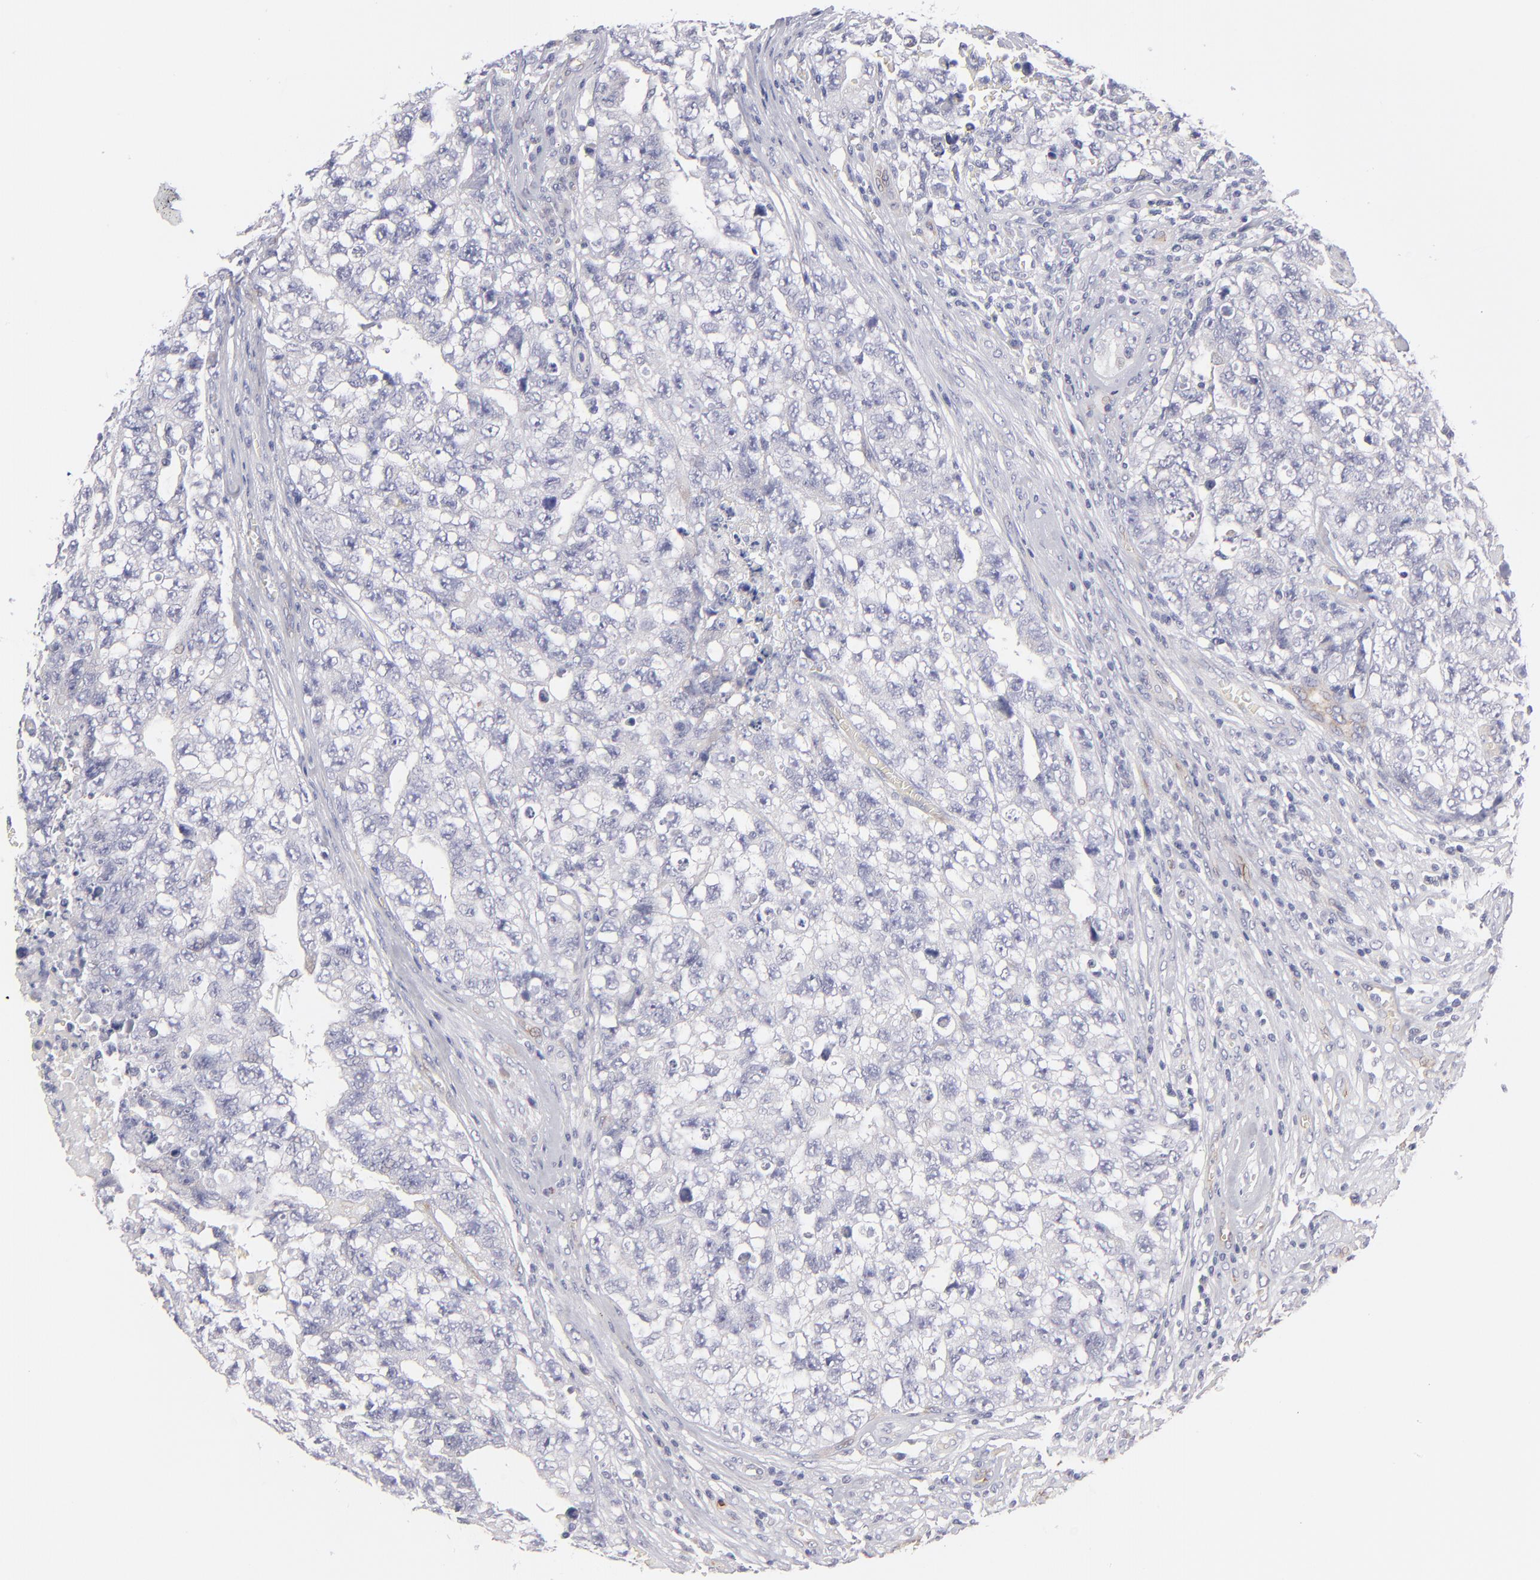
{"staining": {"intensity": "negative", "quantity": "none", "location": "none"}, "tissue": "testis cancer", "cell_type": "Tumor cells", "image_type": "cancer", "snomed": [{"axis": "morphology", "description": "Carcinoma, Embryonal, NOS"}, {"axis": "topography", "description": "Testis"}], "caption": "Micrograph shows no protein staining in tumor cells of testis embryonal carcinoma tissue.", "gene": "PLVAP", "patient": {"sex": "male", "age": 31}}